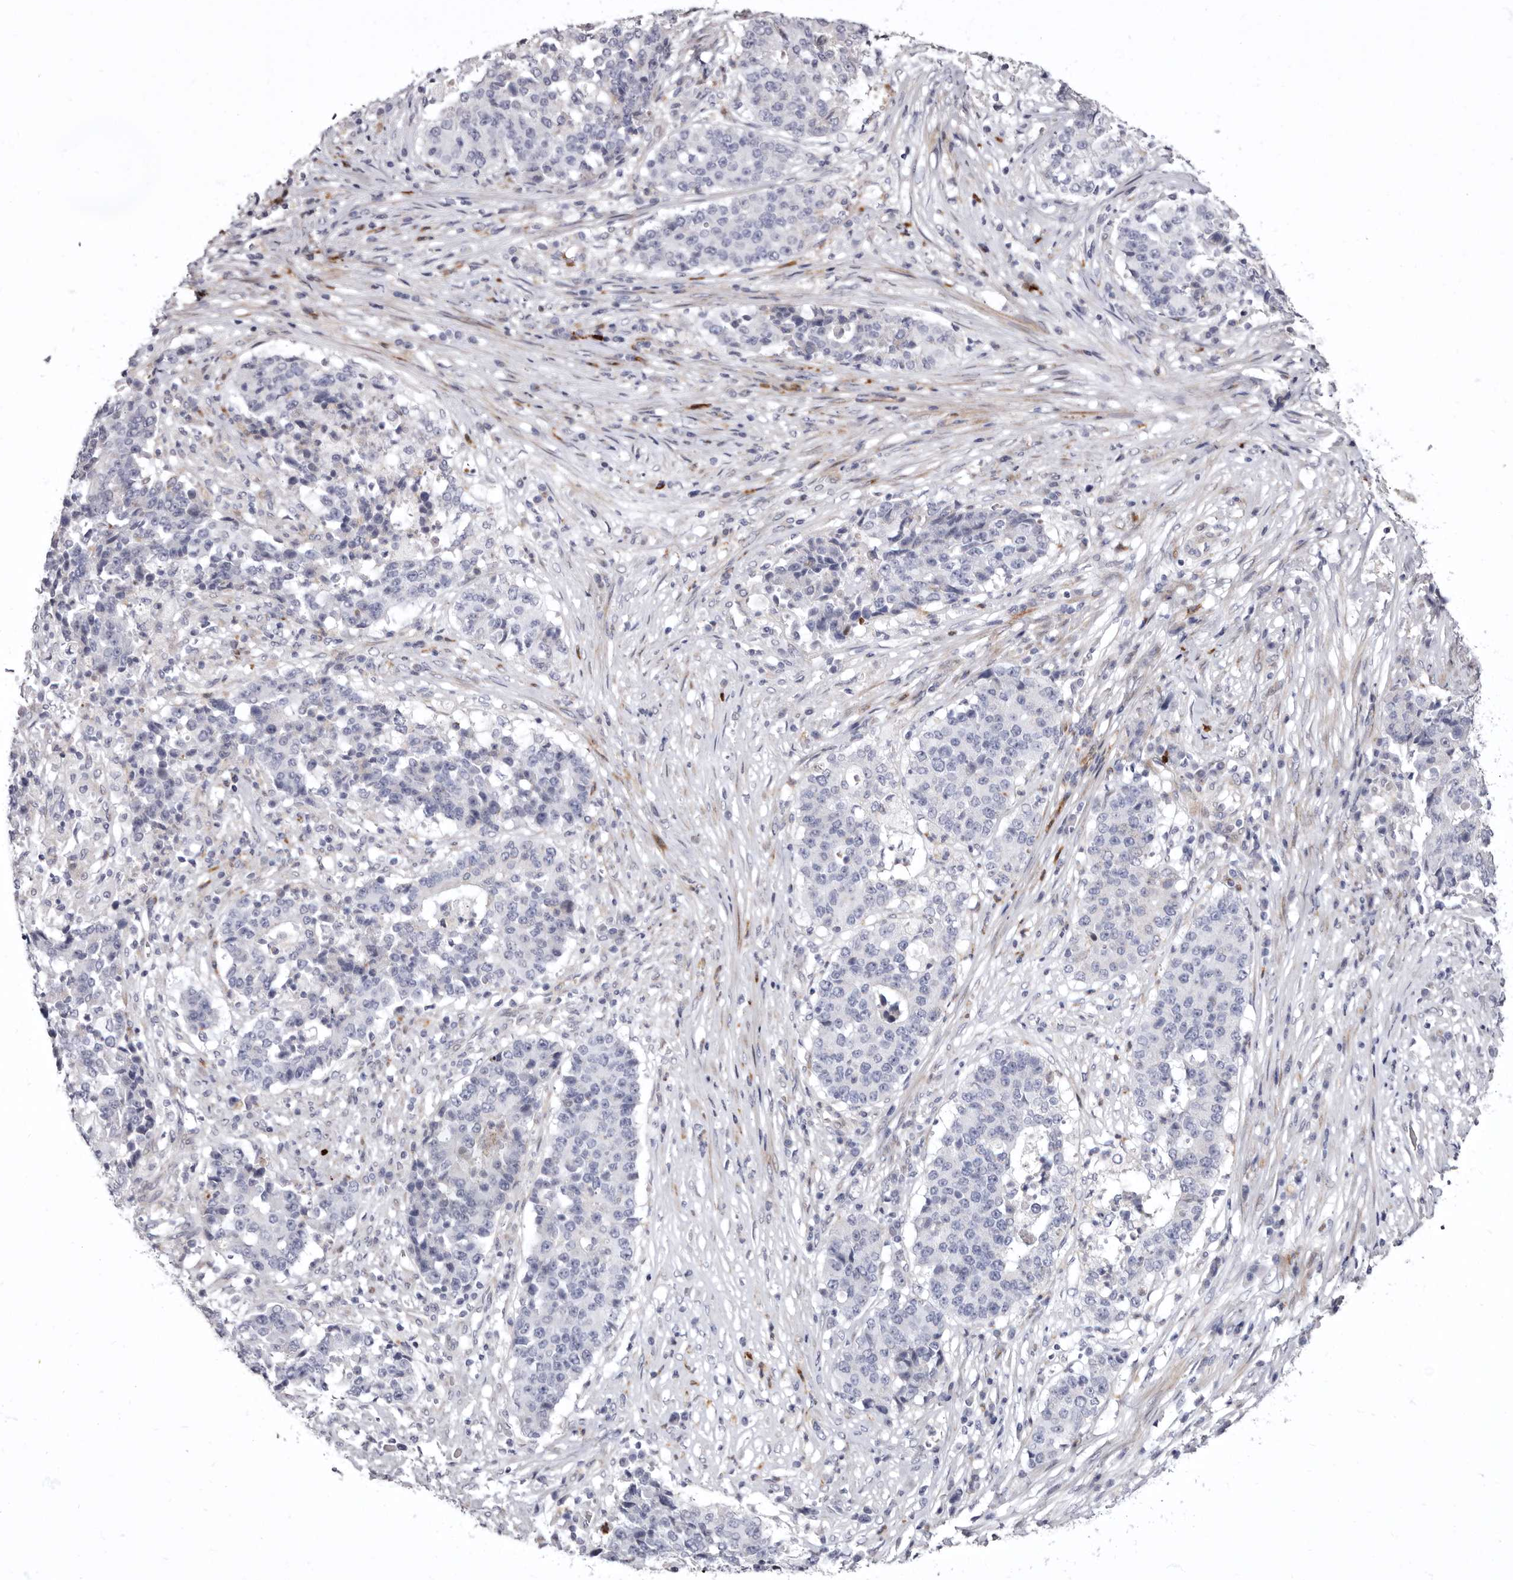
{"staining": {"intensity": "negative", "quantity": "none", "location": "none"}, "tissue": "stomach cancer", "cell_type": "Tumor cells", "image_type": "cancer", "snomed": [{"axis": "morphology", "description": "Adenocarcinoma, NOS"}, {"axis": "topography", "description": "Stomach"}], "caption": "Tumor cells are negative for brown protein staining in stomach cancer.", "gene": "AIDA", "patient": {"sex": "male", "age": 59}}